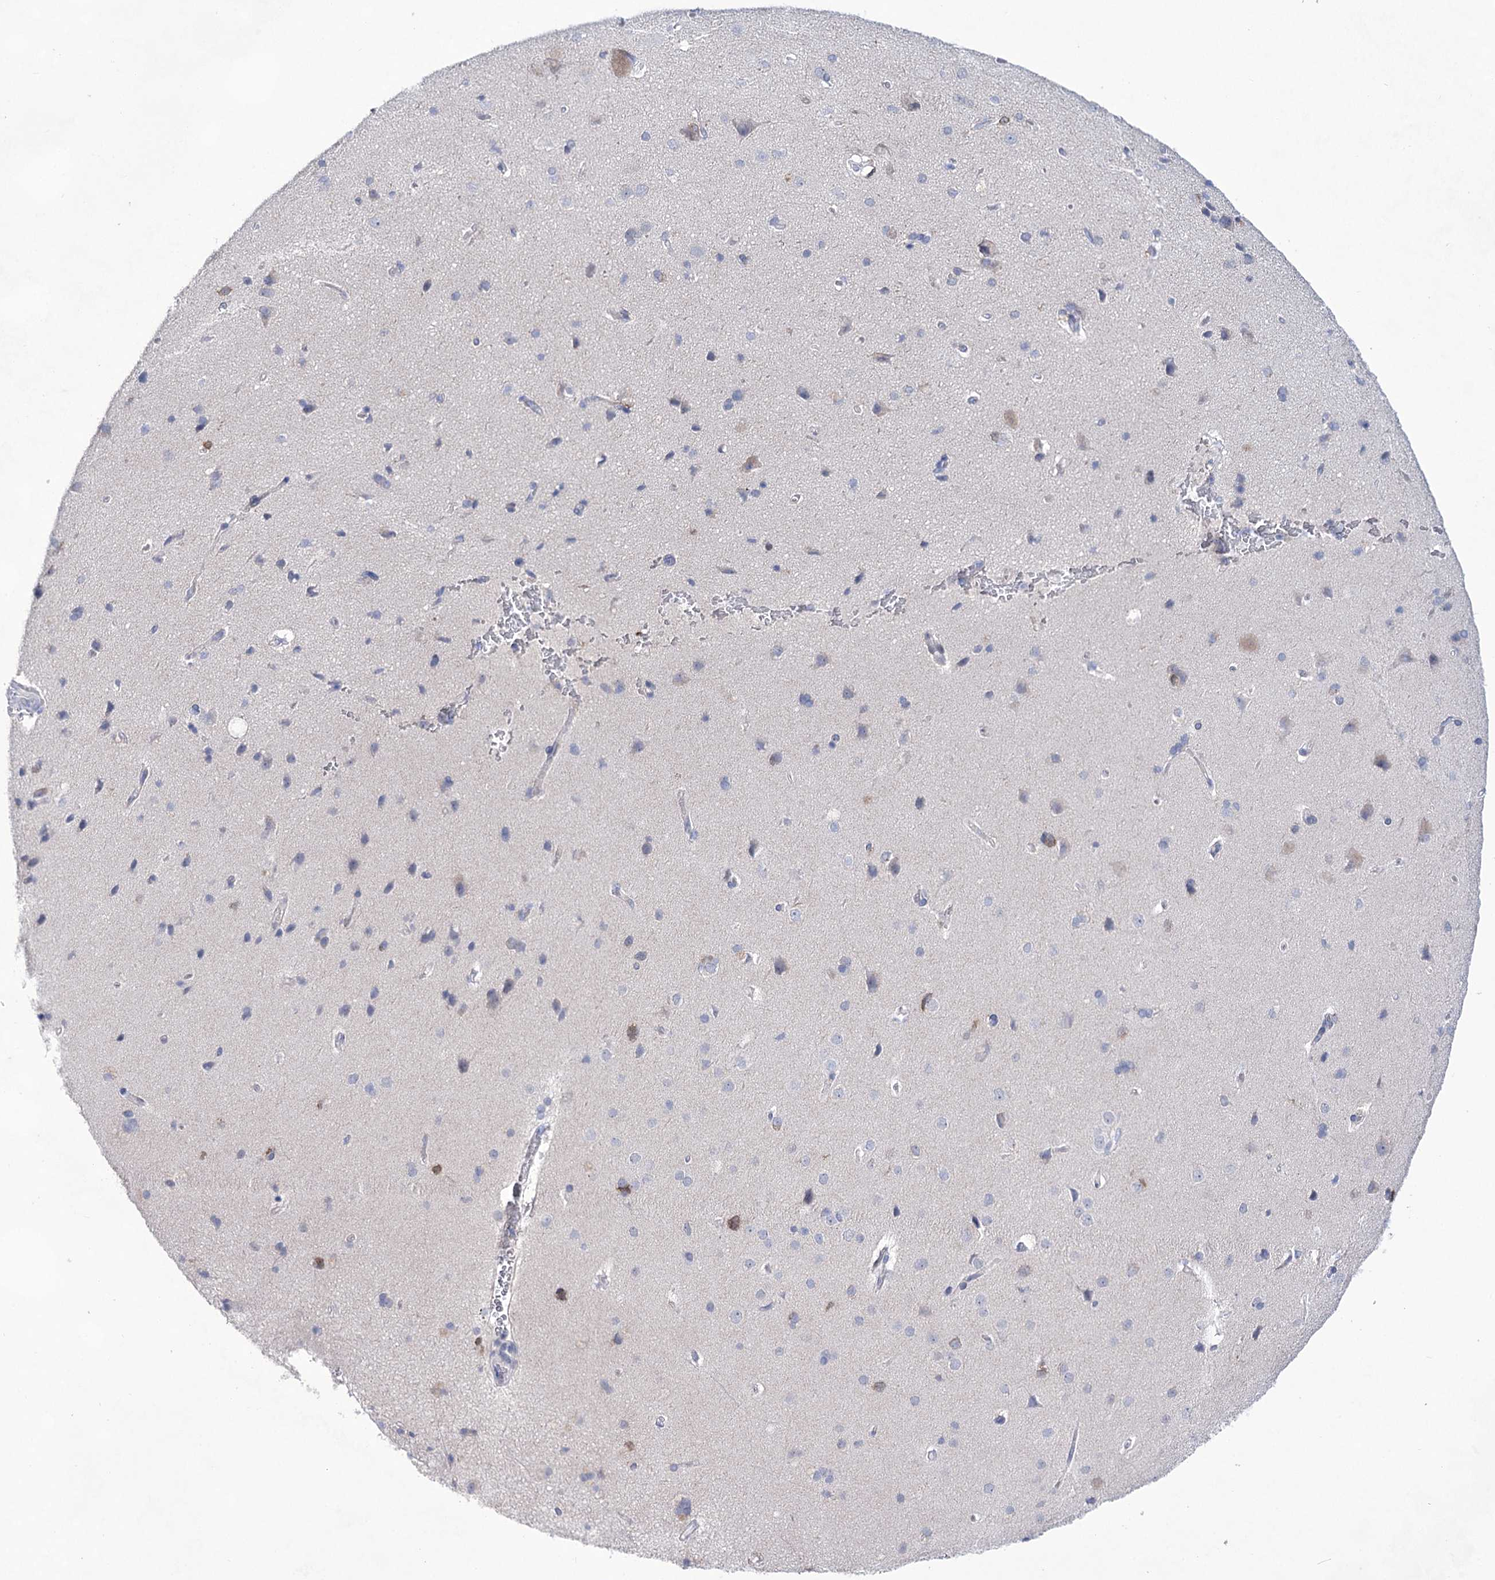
{"staining": {"intensity": "negative", "quantity": "none", "location": "none"}, "tissue": "cerebral cortex", "cell_type": "Endothelial cells", "image_type": "normal", "snomed": [{"axis": "morphology", "description": "Normal tissue, NOS"}, {"axis": "topography", "description": "Cerebral cortex"}], "caption": "Endothelial cells show no significant staining in unremarkable cerebral cortex. (DAB (3,3'-diaminobenzidine) immunohistochemistry (IHC), high magnification).", "gene": "UGDH", "patient": {"sex": "male", "age": 62}}